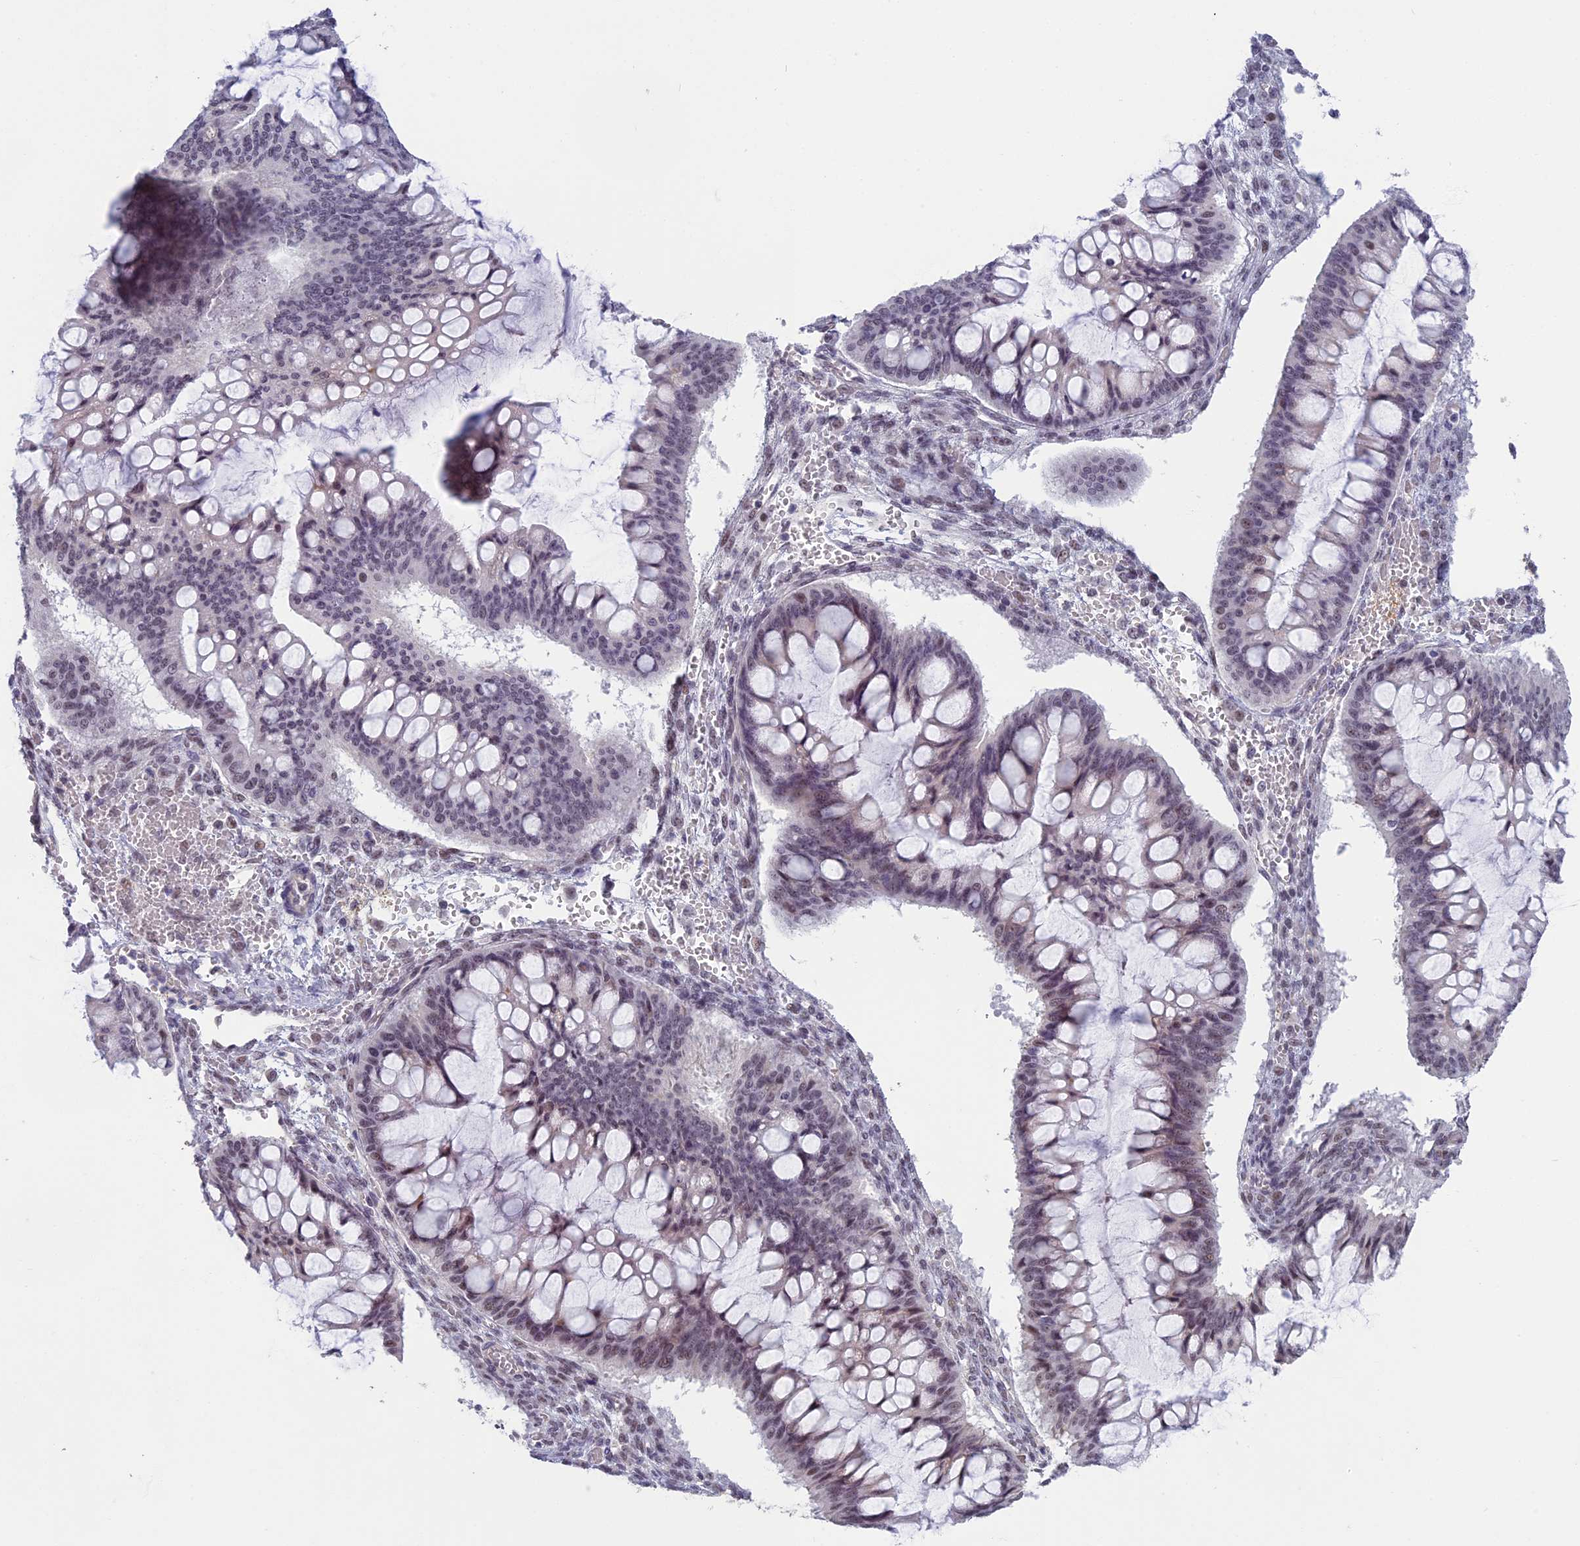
{"staining": {"intensity": "weak", "quantity": "<25%", "location": "nuclear"}, "tissue": "ovarian cancer", "cell_type": "Tumor cells", "image_type": "cancer", "snomed": [{"axis": "morphology", "description": "Cystadenocarcinoma, mucinous, NOS"}, {"axis": "topography", "description": "Ovary"}], "caption": "Immunohistochemical staining of human ovarian cancer (mucinous cystadenocarcinoma) exhibits no significant expression in tumor cells.", "gene": "MORF4L1", "patient": {"sex": "female", "age": 73}}